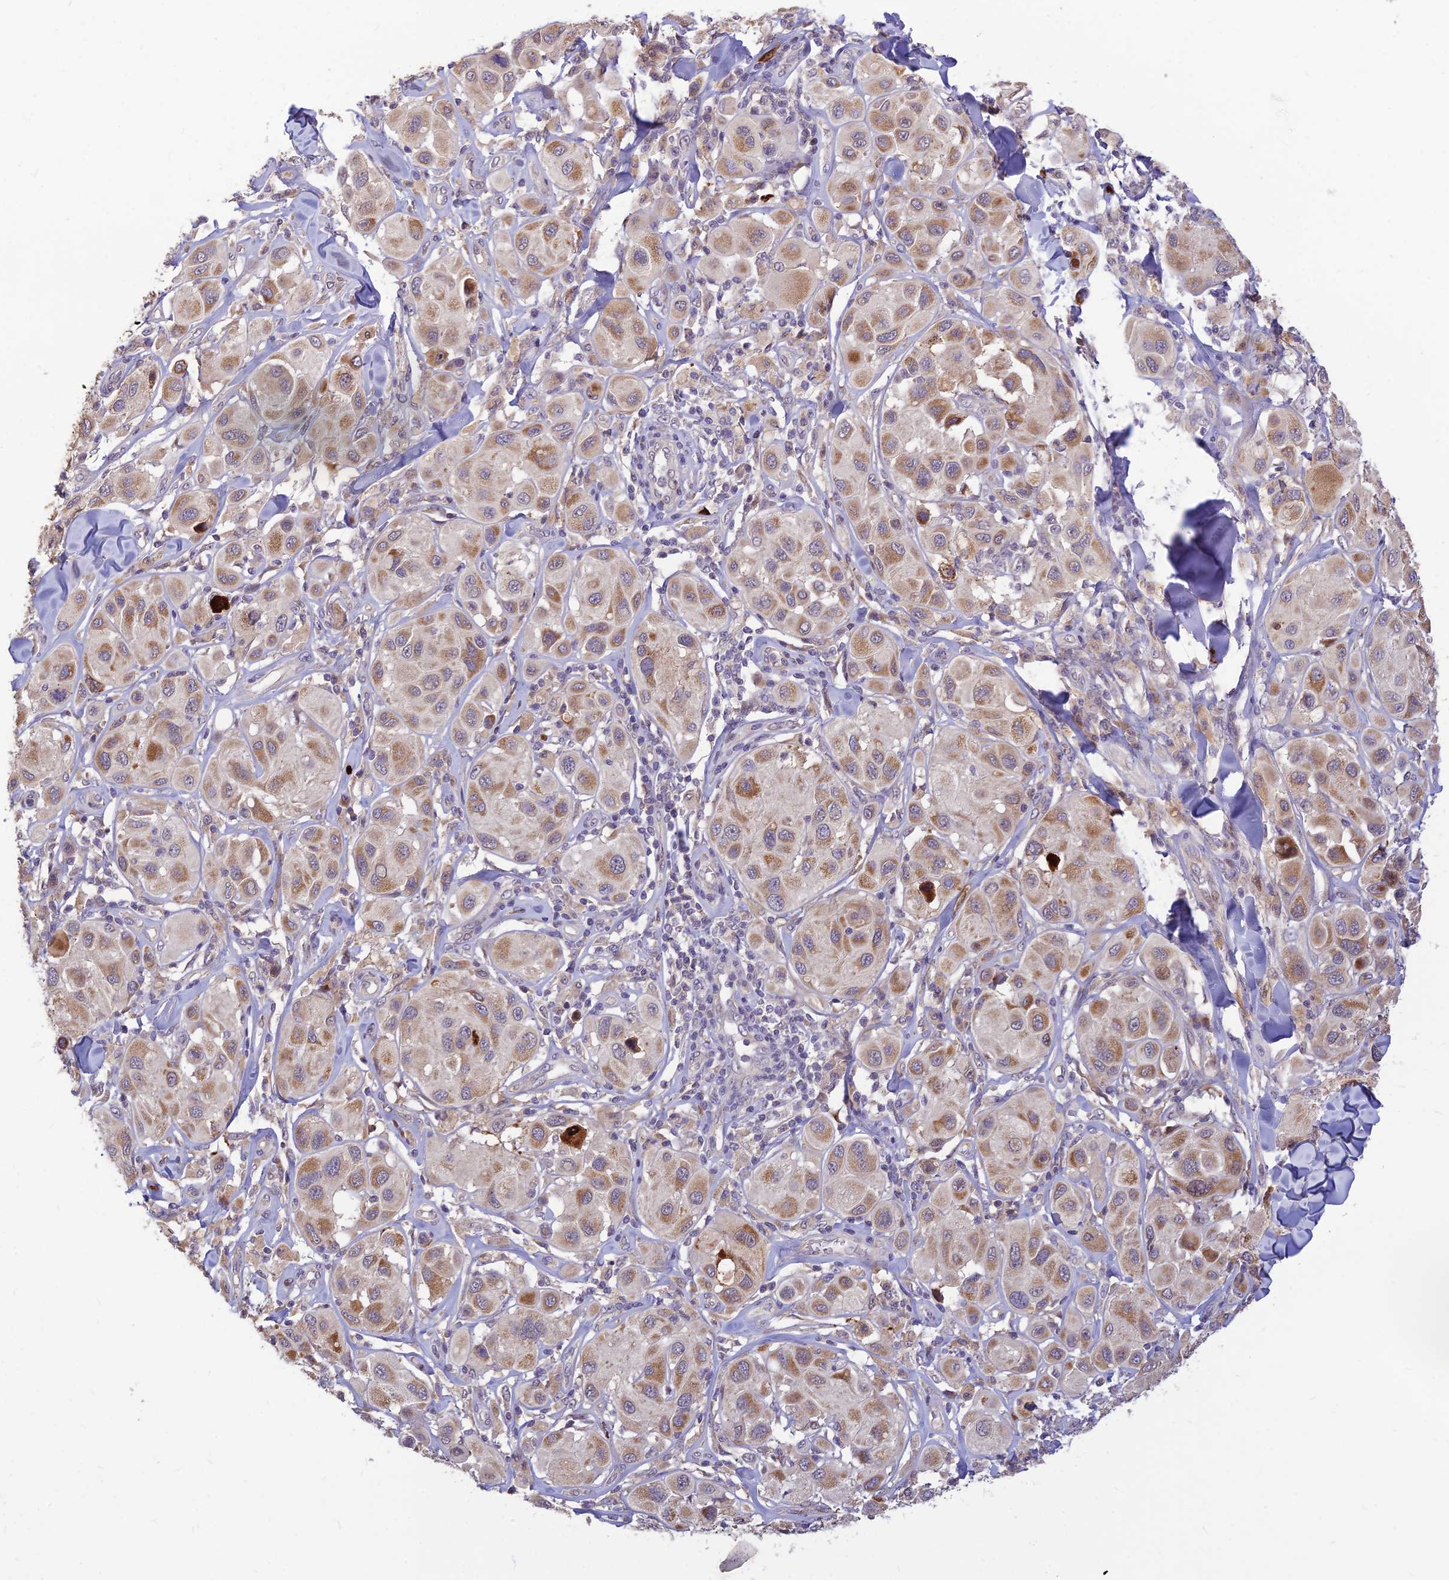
{"staining": {"intensity": "moderate", "quantity": ">75%", "location": "cytoplasmic/membranous"}, "tissue": "melanoma", "cell_type": "Tumor cells", "image_type": "cancer", "snomed": [{"axis": "morphology", "description": "Malignant melanoma, Metastatic site"}, {"axis": "topography", "description": "Skin"}], "caption": "Immunohistochemistry (IHC) of human malignant melanoma (metastatic site) shows medium levels of moderate cytoplasmic/membranous staining in approximately >75% of tumor cells.", "gene": "ASPDH", "patient": {"sex": "male", "age": 41}}